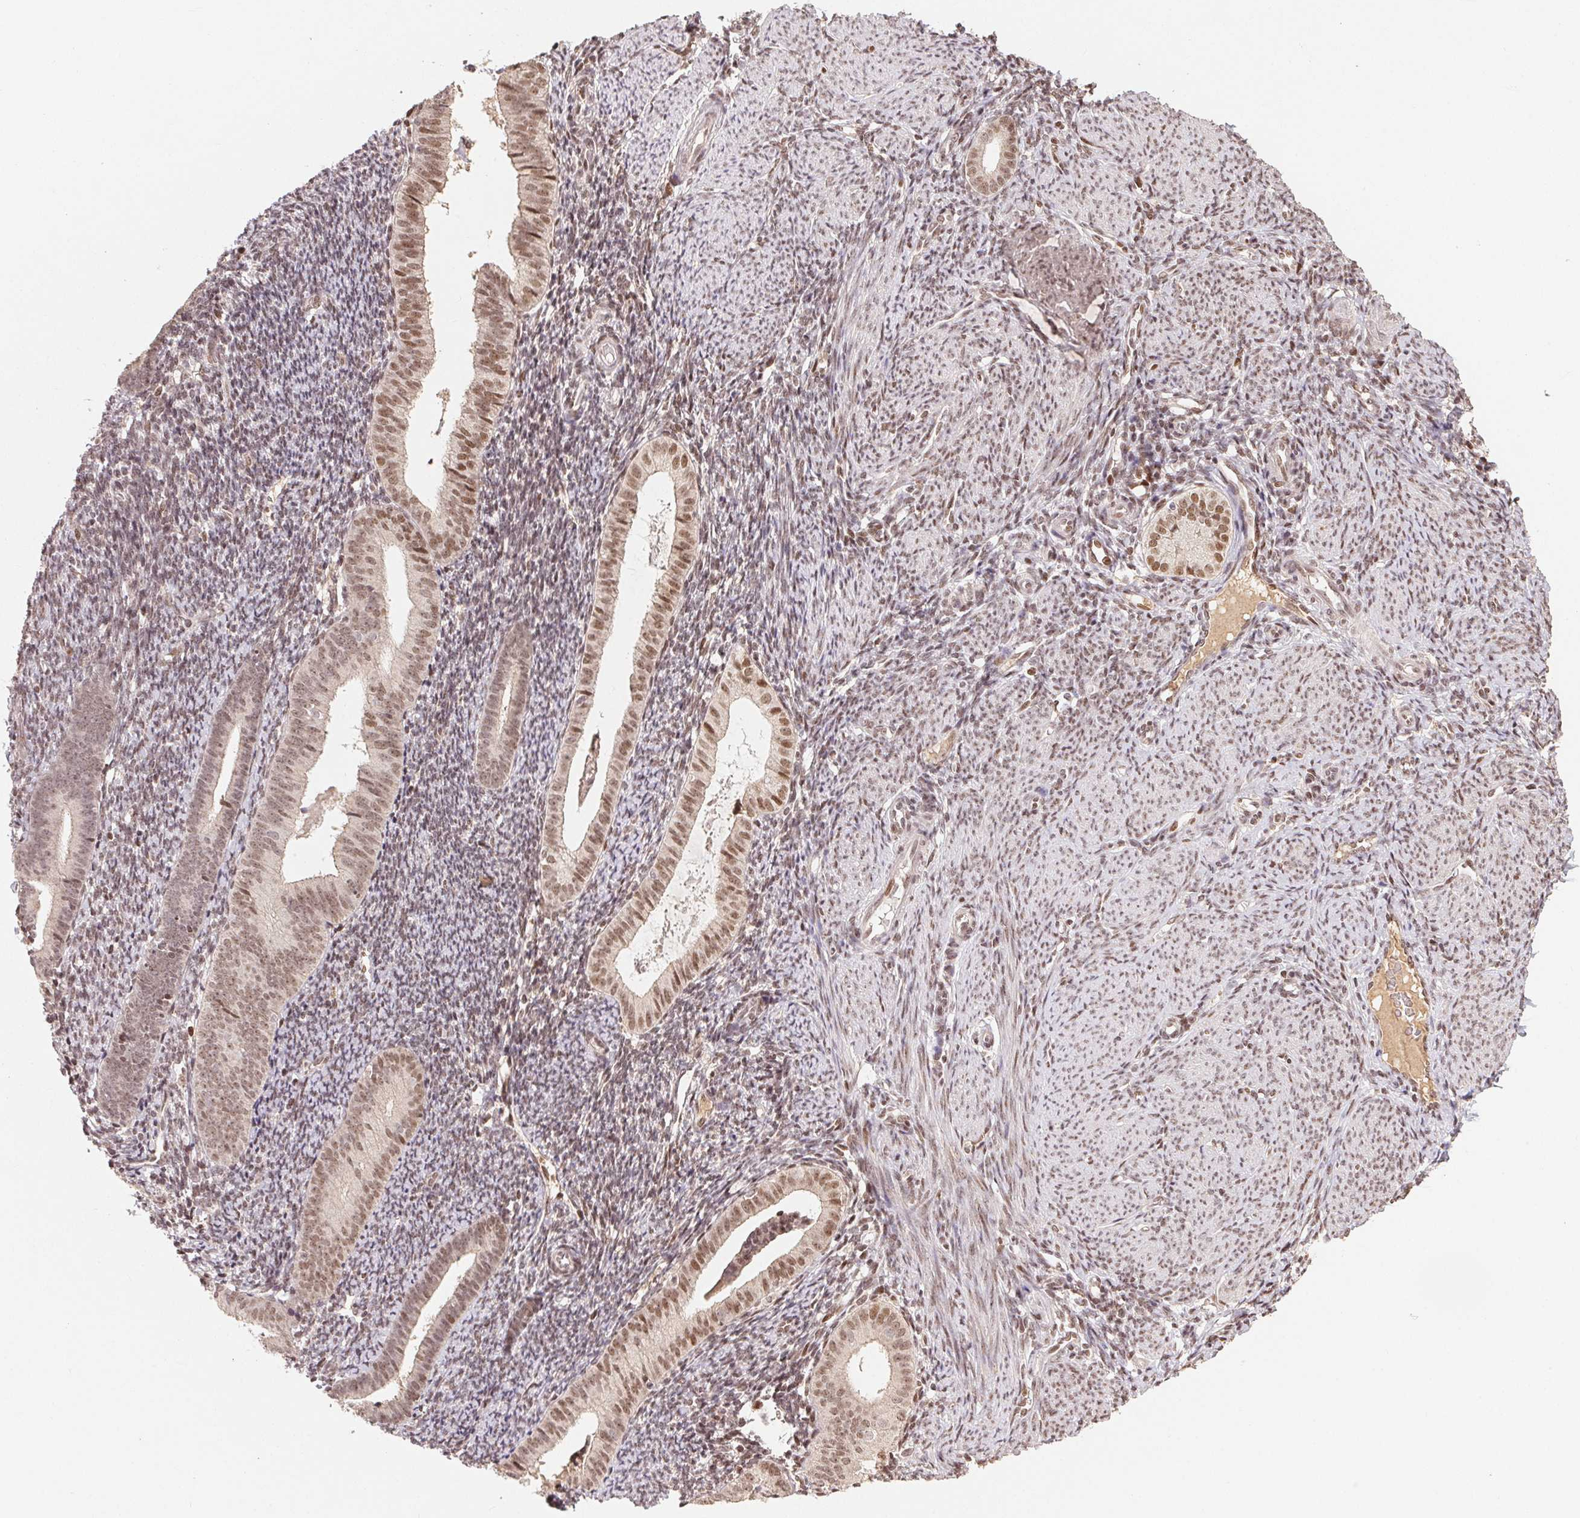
{"staining": {"intensity": "weak", "quantity": ">75%", "location": "nuclear"}, "tissue": "endometrium", "cell_type": "Cells in endometrial stroma", "image_type": "normal", "snomed": [{"axis": "morphology", "description": "Normal tissue, NOS"}, {"axis": "topography", "description": "Endometrium"}], "caption": "IHC histopathology image of benign endometrium: human endometrium stained using IHC reveals low levels of weak protein expression localized specifically in the nuclear of cells in endometrial stroma, appearing as a nuclear brown color.", "gene": "MAPKAPK2", "patient": {"sex": "female", "age": 39}}